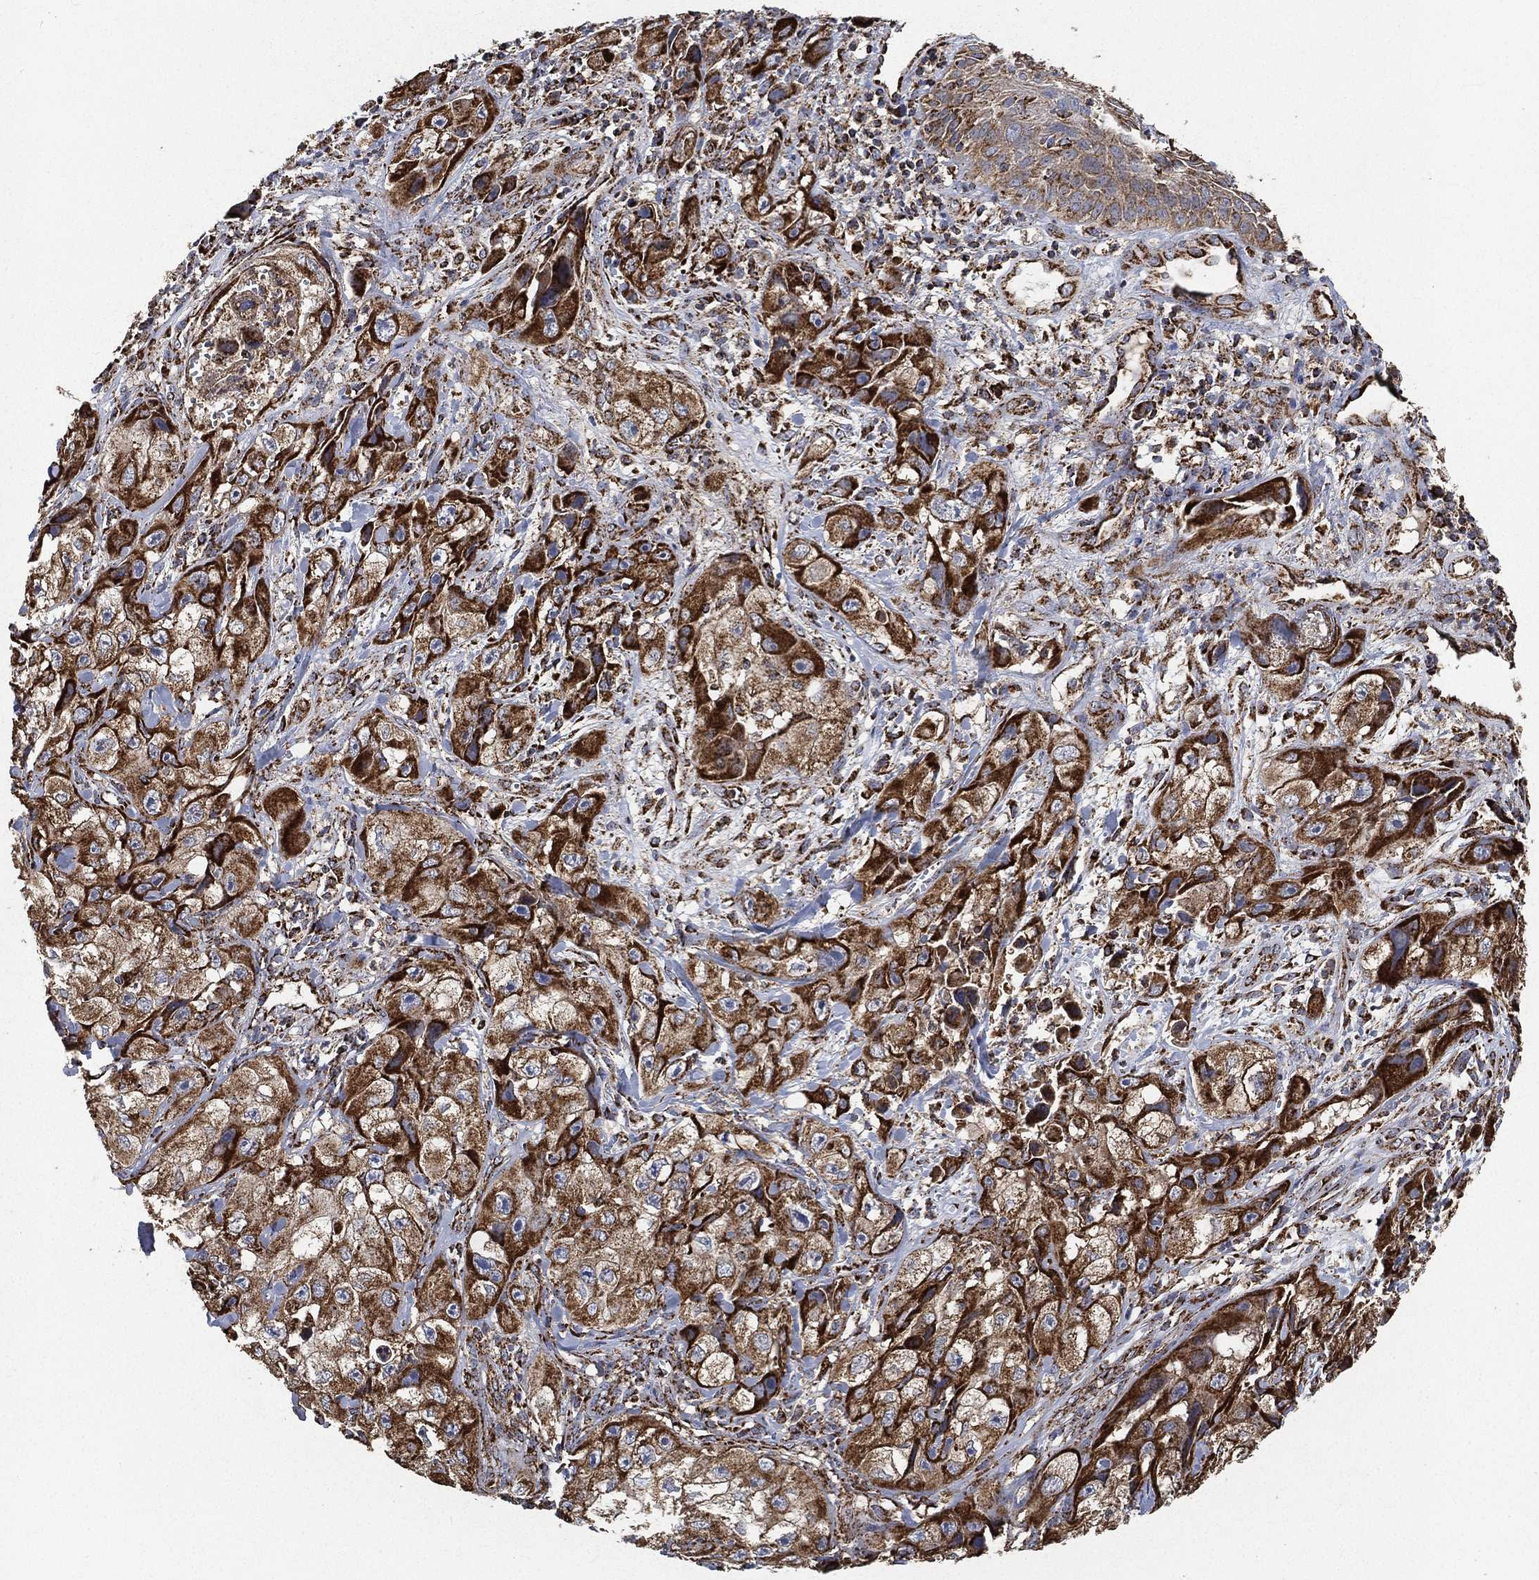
{"staining": {"intensity": "strong", "quantity": ">75%", "location": "cytoplasmic/membranous"}, "tissue": "skin cancer", "cell_type": "Tumor cells", "image_type": "cancer", "snomed": [{"axis": "morphology", "description": "Squamous cell carcinoma, NOS"}, {"axis": "topography", "description": "Skin"}, {"axis": "topography", "description": "Subcutis"}], "caption": "High-power microscopy captured an immunohistochemistry photomicrograph of skin cancer (squamous cell carcinoma), revealing strong cytoplasmic/membranous staining in approximately >75% of tumor cells.", "gene": "SLC38A7", "patient": {"sex": "male", "age": 73}}